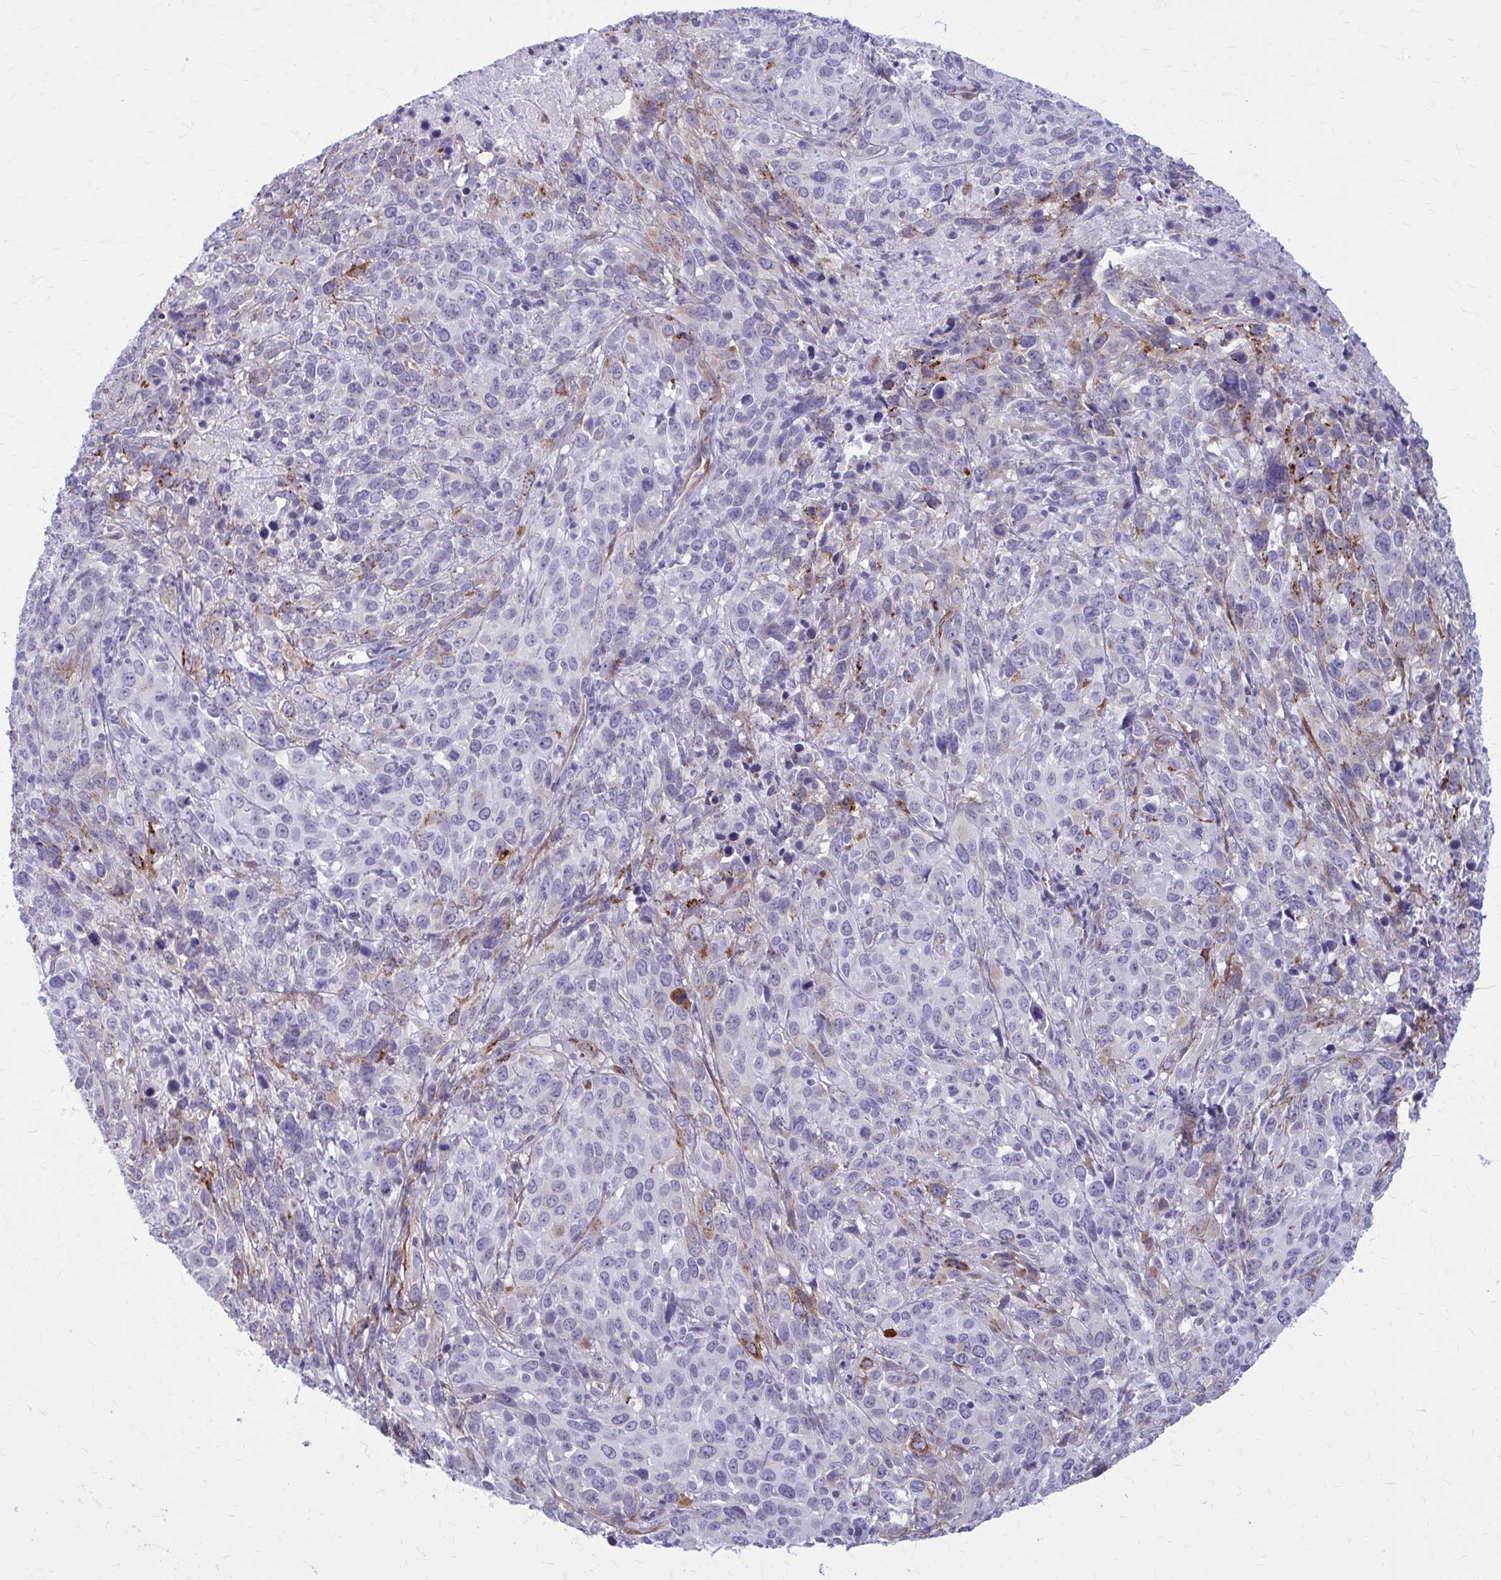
{"staining": {"intensity": "negative", "quantity": "none", "location": "none"}, "tissue": "cervical cancer", "cell_type": "Tumor cells", "image_type": "cancer", "snomed": [{"axis": "morphology", "description": "Normal tissue, NOS"}, {"axis": "morphology", "description": "Squamous cell carcinoma, NOS"}, {"axis": "topography", "description": "Cervix"}], "caption": "High magnification brightfield microscopy of squamous cell carcinoma (cervical) stained with DAB (3,3'-diaminobenzidine) (brown) and counterstained with hematoxylin (blue): tumor cells show no significant expression.", "gene": "AKAP12", "patient": {"sex": "female", "age": 51}}